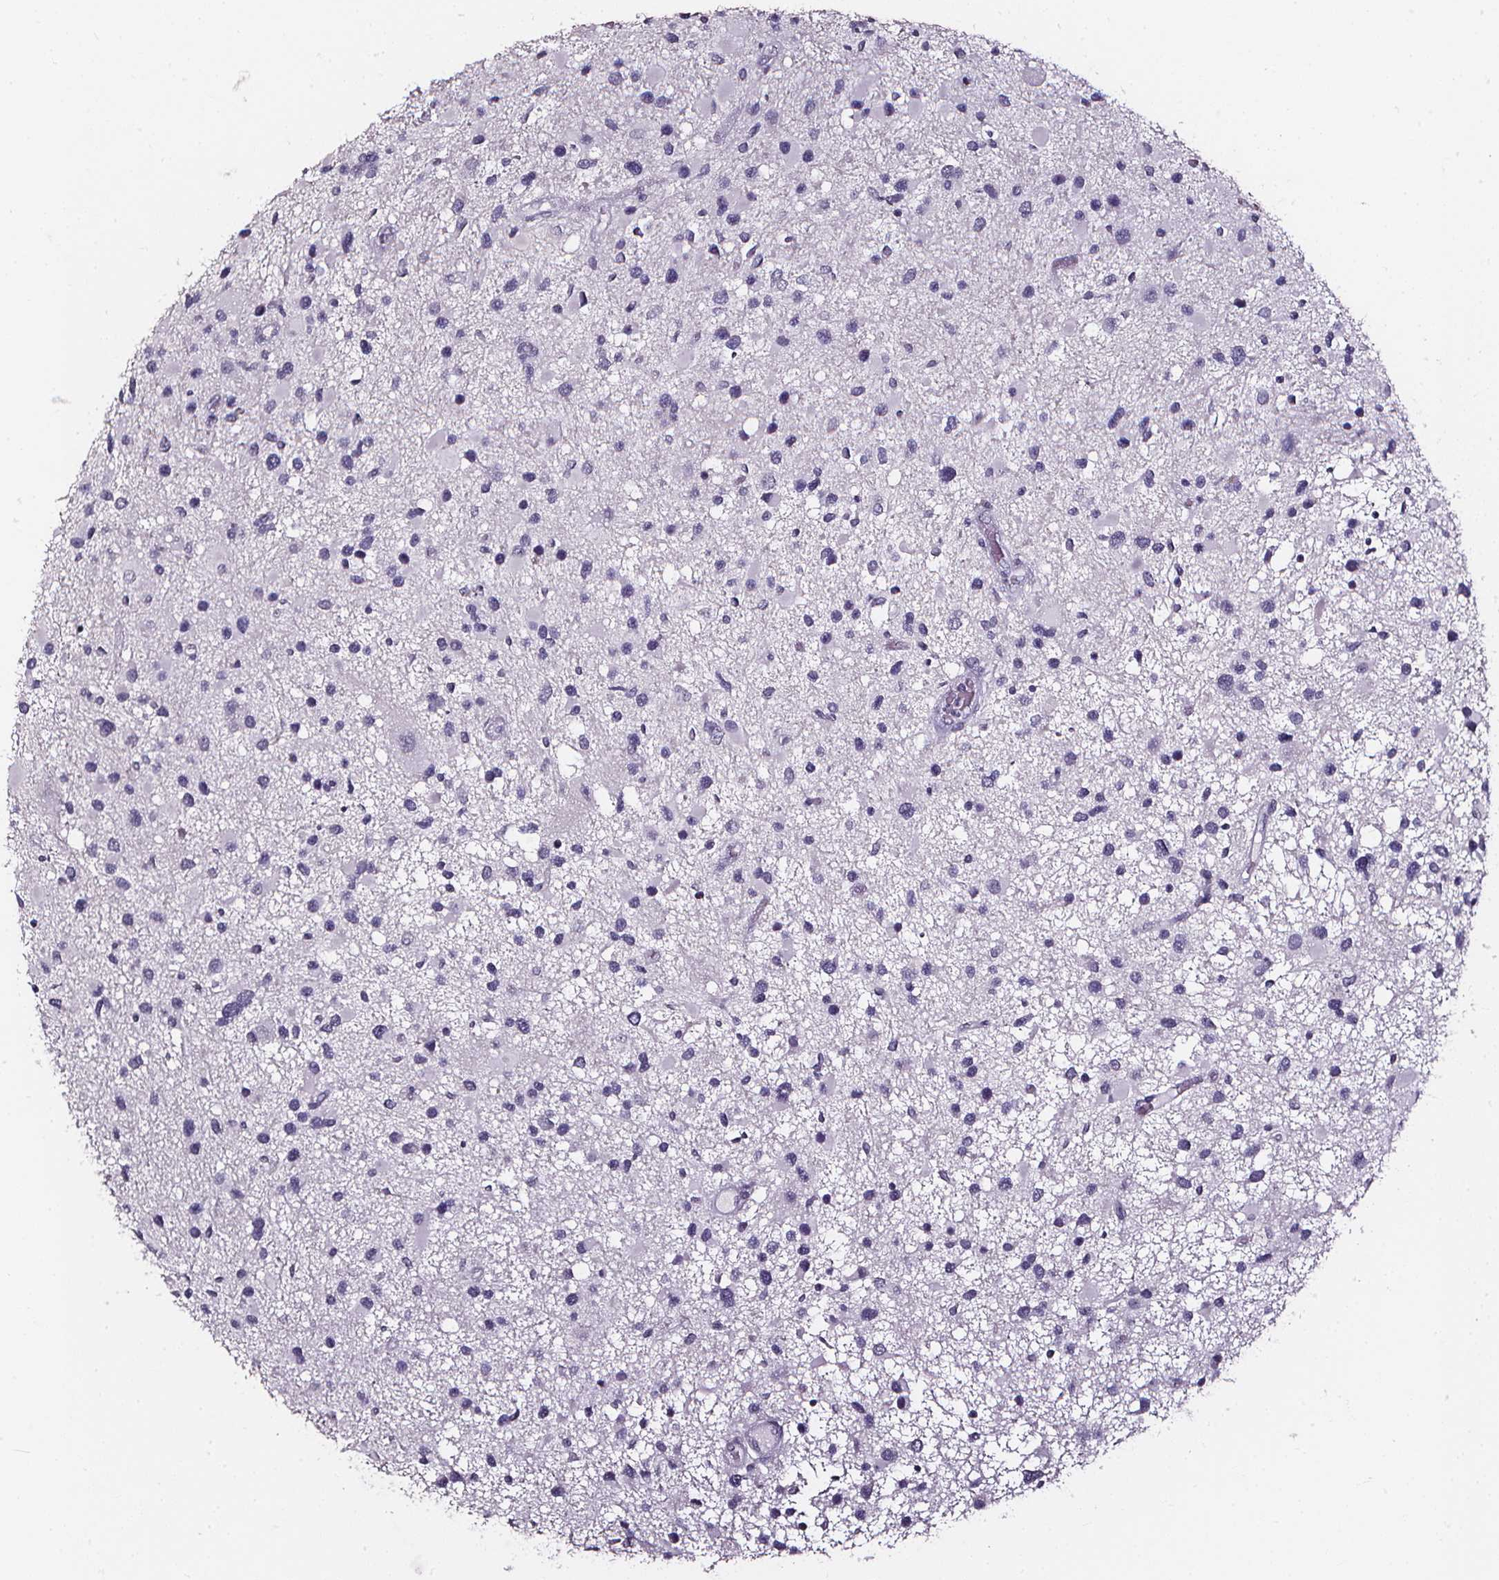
{"staining": {"intensity": "negative", "quantity": "none", "location": "none"}, "tissue": "glioma", "cell_type": "Tumor cells", "image_type": "cancer", "snomed": [{"axis": "morphology", "description": "Glioma, malignant, Low grade"}, {"axis": "topography", "description": "Brain"}], "caption": "Micrograph shows no protein staining in tumor cells of glioma tissue.", "gene": "DEFA5", "patient": {"sex": "female", "age": 32}}